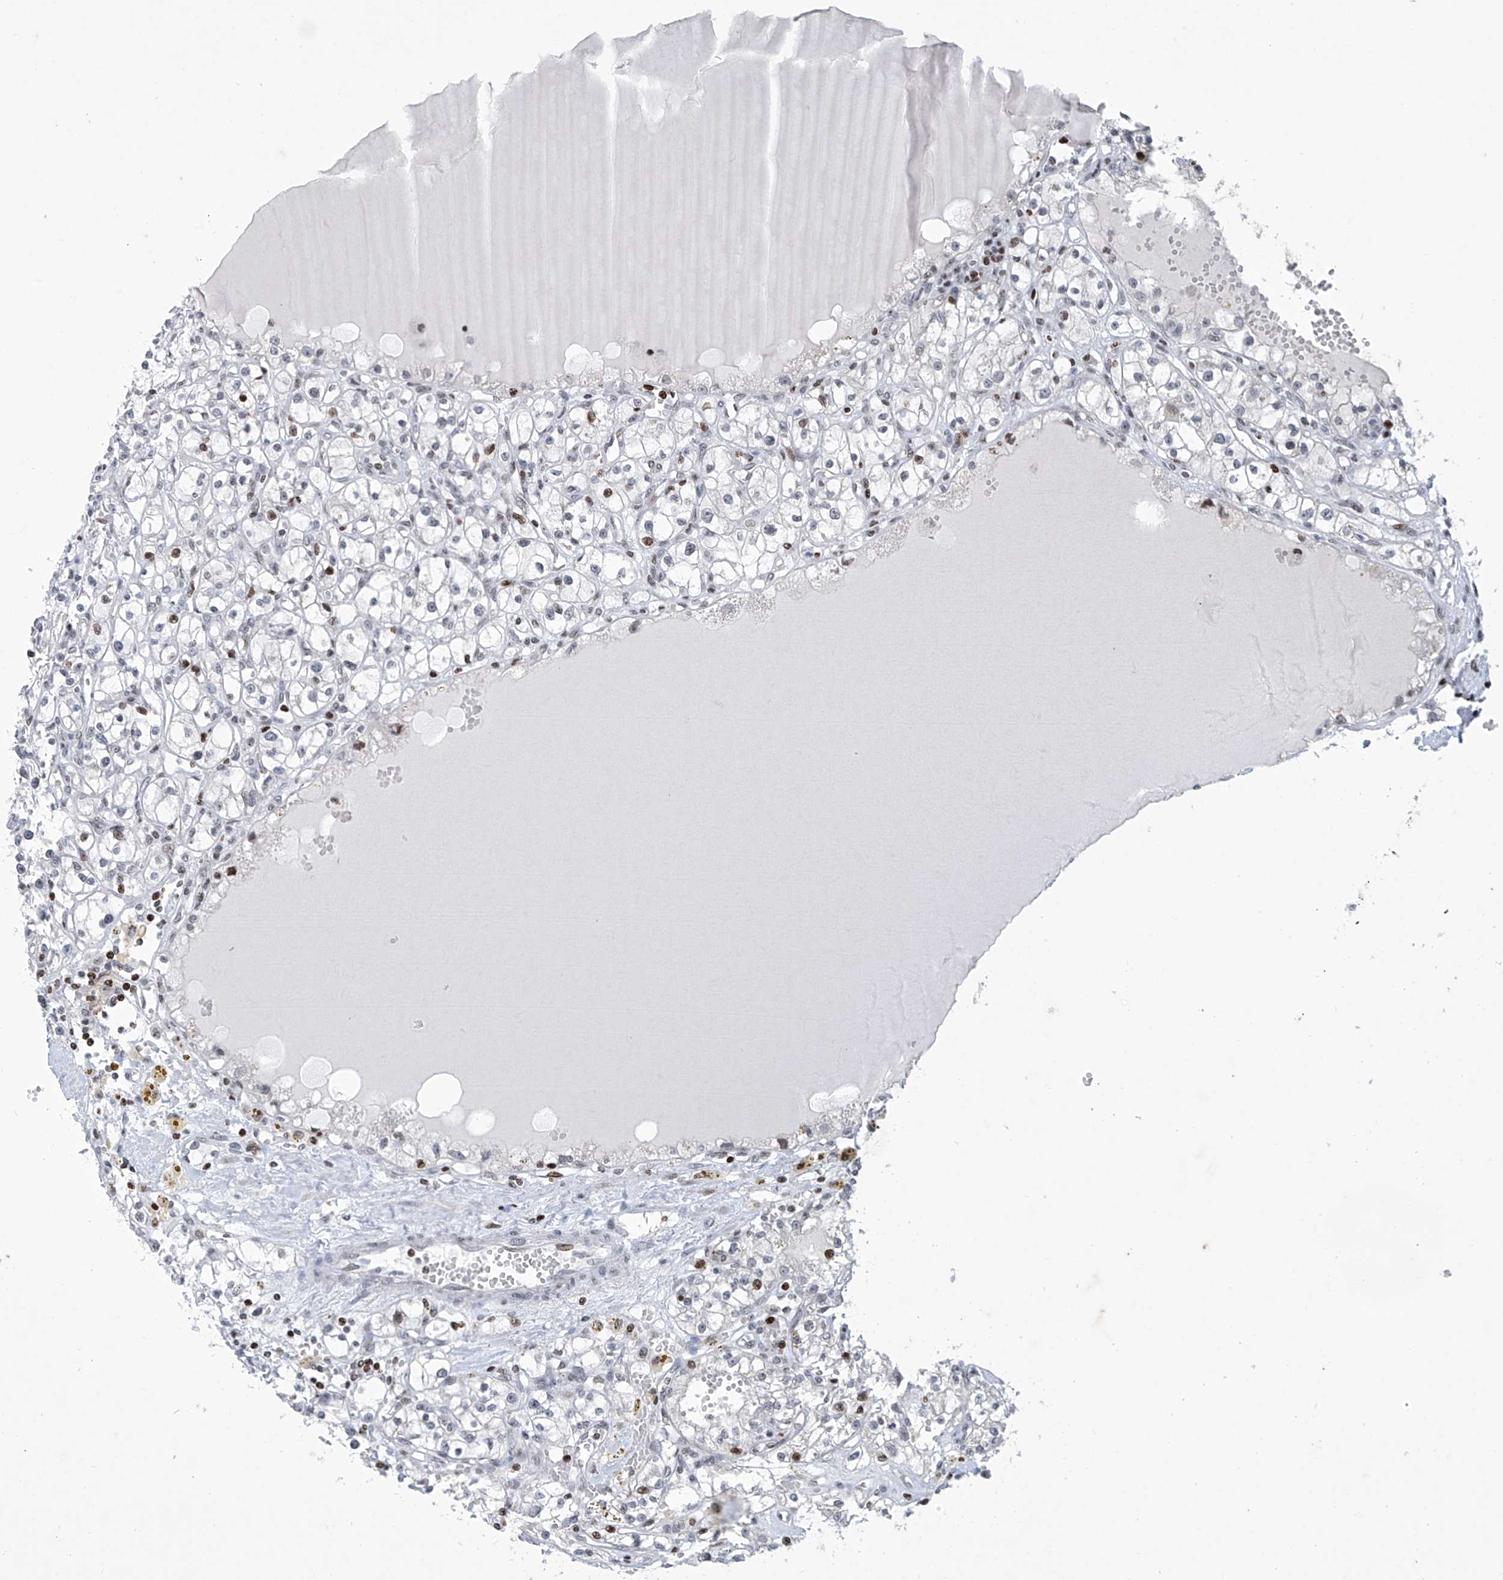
{"staining": {"intensity": "moderate", "quantity": "<25%", "location": "nuclear"}, "tissue": "renal cancer", "cell_type": "Tumor cells", "image_type": "cancer", "snomed": [{"axis": "morphology", "description": "Adenocarcinoma, NOS"}, {"axis": "topography", "description": "Kidney"}], "caption": "The image displays staining of adenocarcinoma (renal), revealing moderate nuclear protein staining (brown color) within tumor cells.", "gene": "RFX7", "patient": {"sex": "male", "age": 56}}